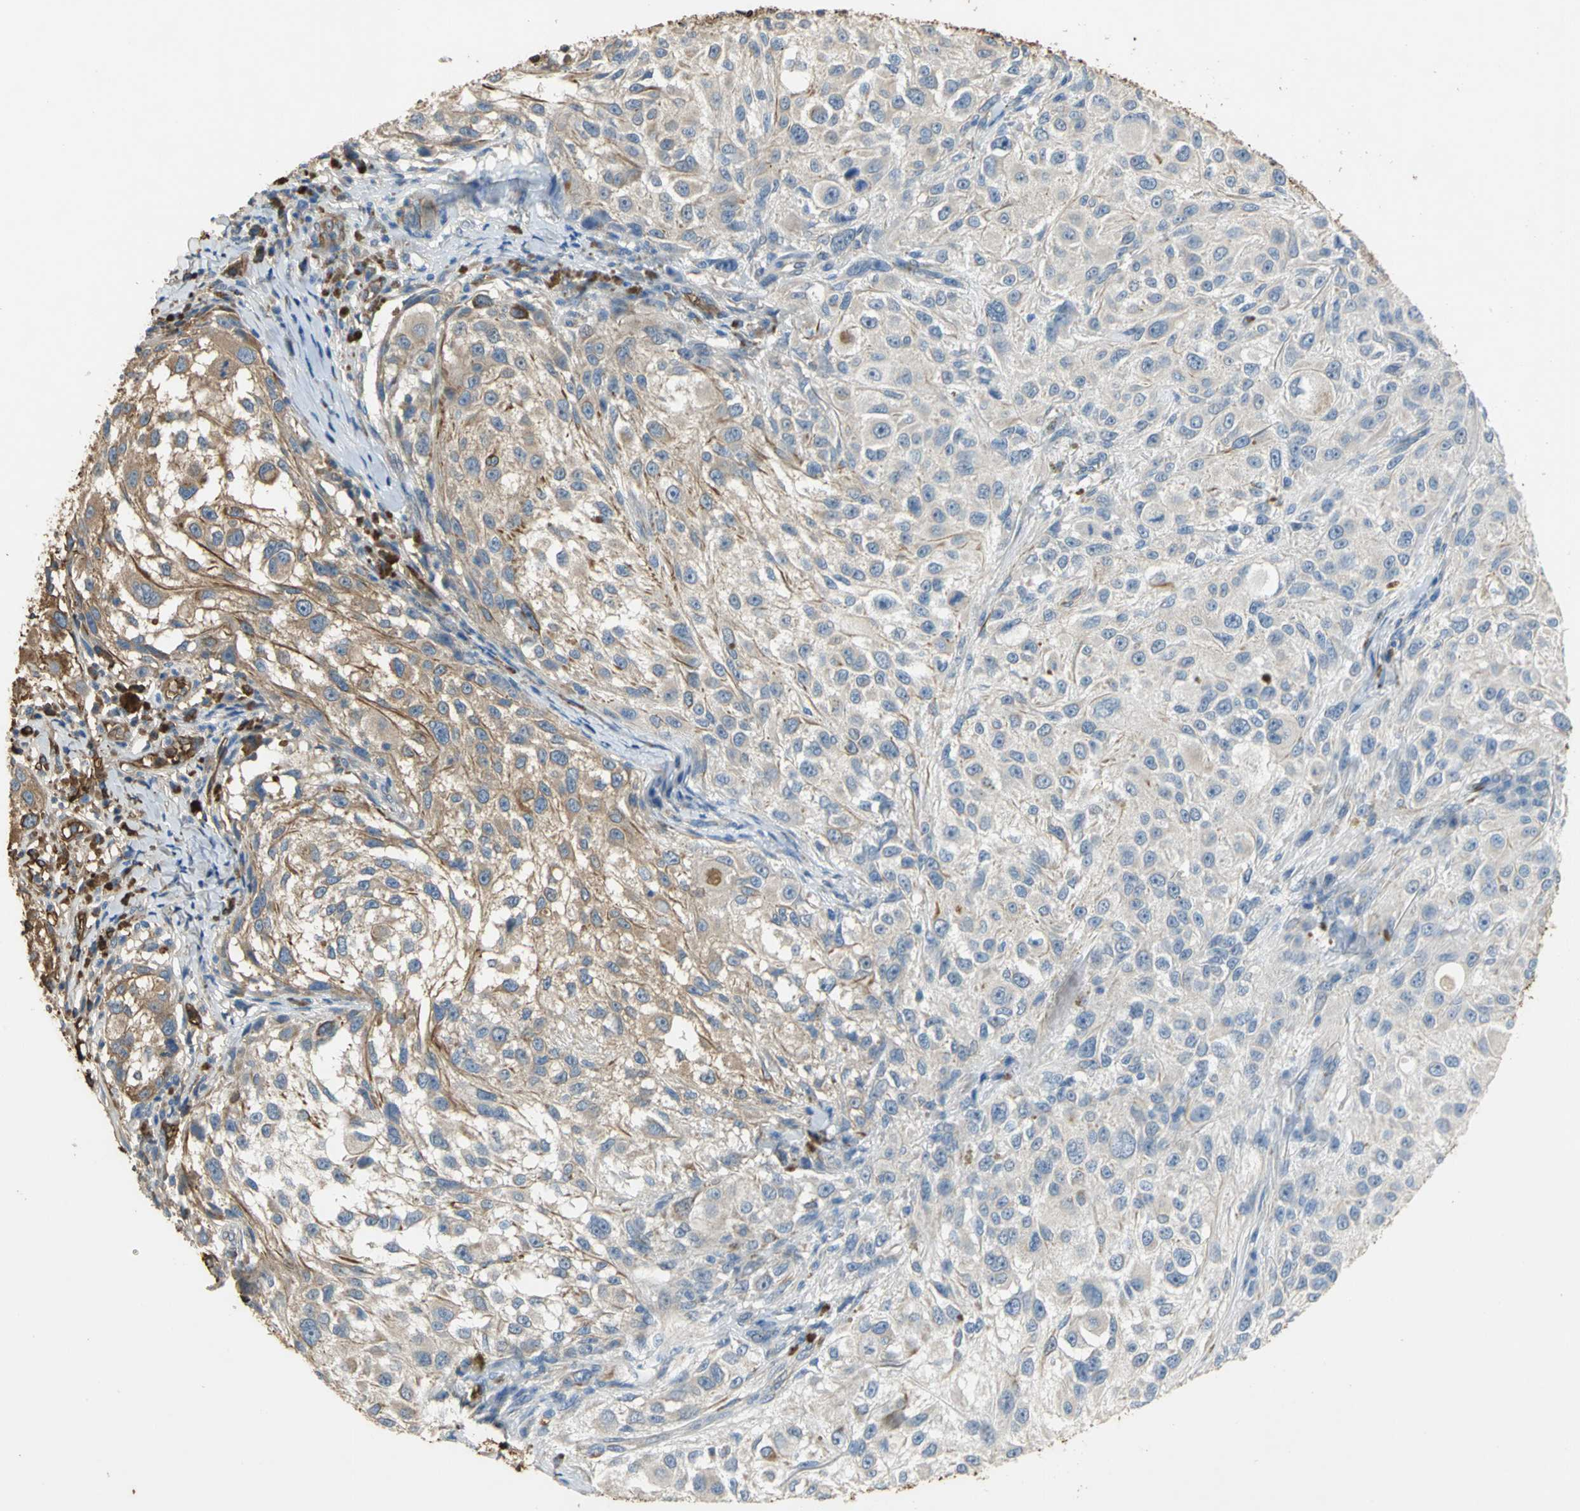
{"staining": {"intensity": "moderate", "quantity": "25%-75%", "location": "cytoplasmic/membranous"}, "tissue": "melanoma", "cell_type": "Tumor cells", "image_type": "cancer", "snomed": [{"axis": "morphology", "description": "Necrosis, NOS"}, {"axis": "morphology", "description": "Malignant melanoma, NOS"}, {"axis": "topography", "description": "Skin"}], "caption": "Immunohistochemistry (IHC) of human melanoma reveals medium levels of moderate cytoplasmic/membranous staining in approximately 25%-75% of tumor cells.", "gene": "TREM1", "patient": {"sex": "female", "age": 87}}